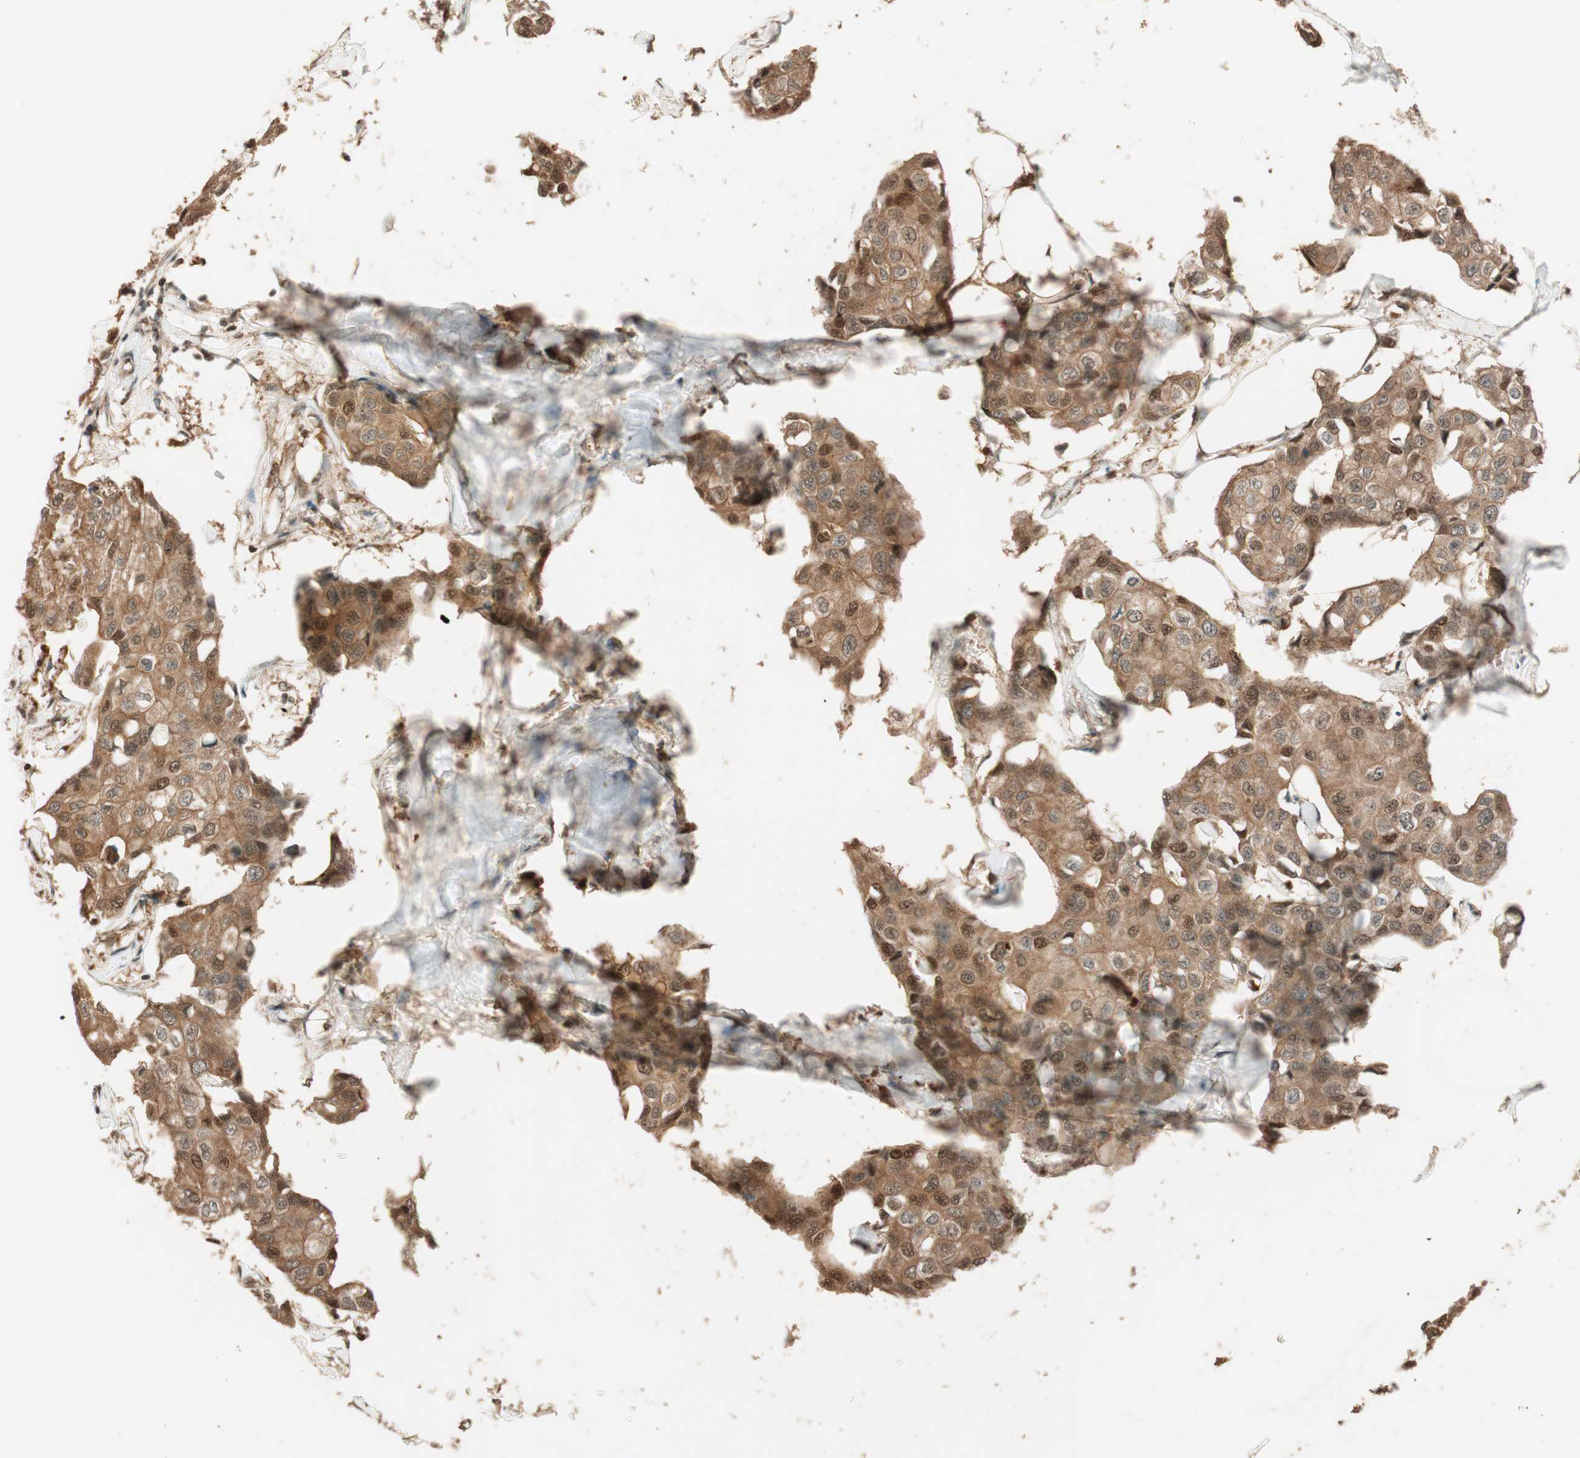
{"staining": {"intensity": "moderate", "quantity": ">75%", "location": "cytoplasmic/membranous,nuclear"}, "tissue": "breast cancer", "cell_type": "Tumor cells", "image_type": "cancer", "snomed": [{"axis": "morphology", "description": "Duct carcinoma"}, {"axis": "topography", "description": "Breast"}], "caption": "Immunohistochemical staining of intraductal carcinoma (breast) exhibits medium levels of moderate cytoplasmic/membranous and nuclear protein positivity in approximately >75% of tumor cells.", "gene": "ZNF443", "patient": {"sex": "female", "age": 80}}